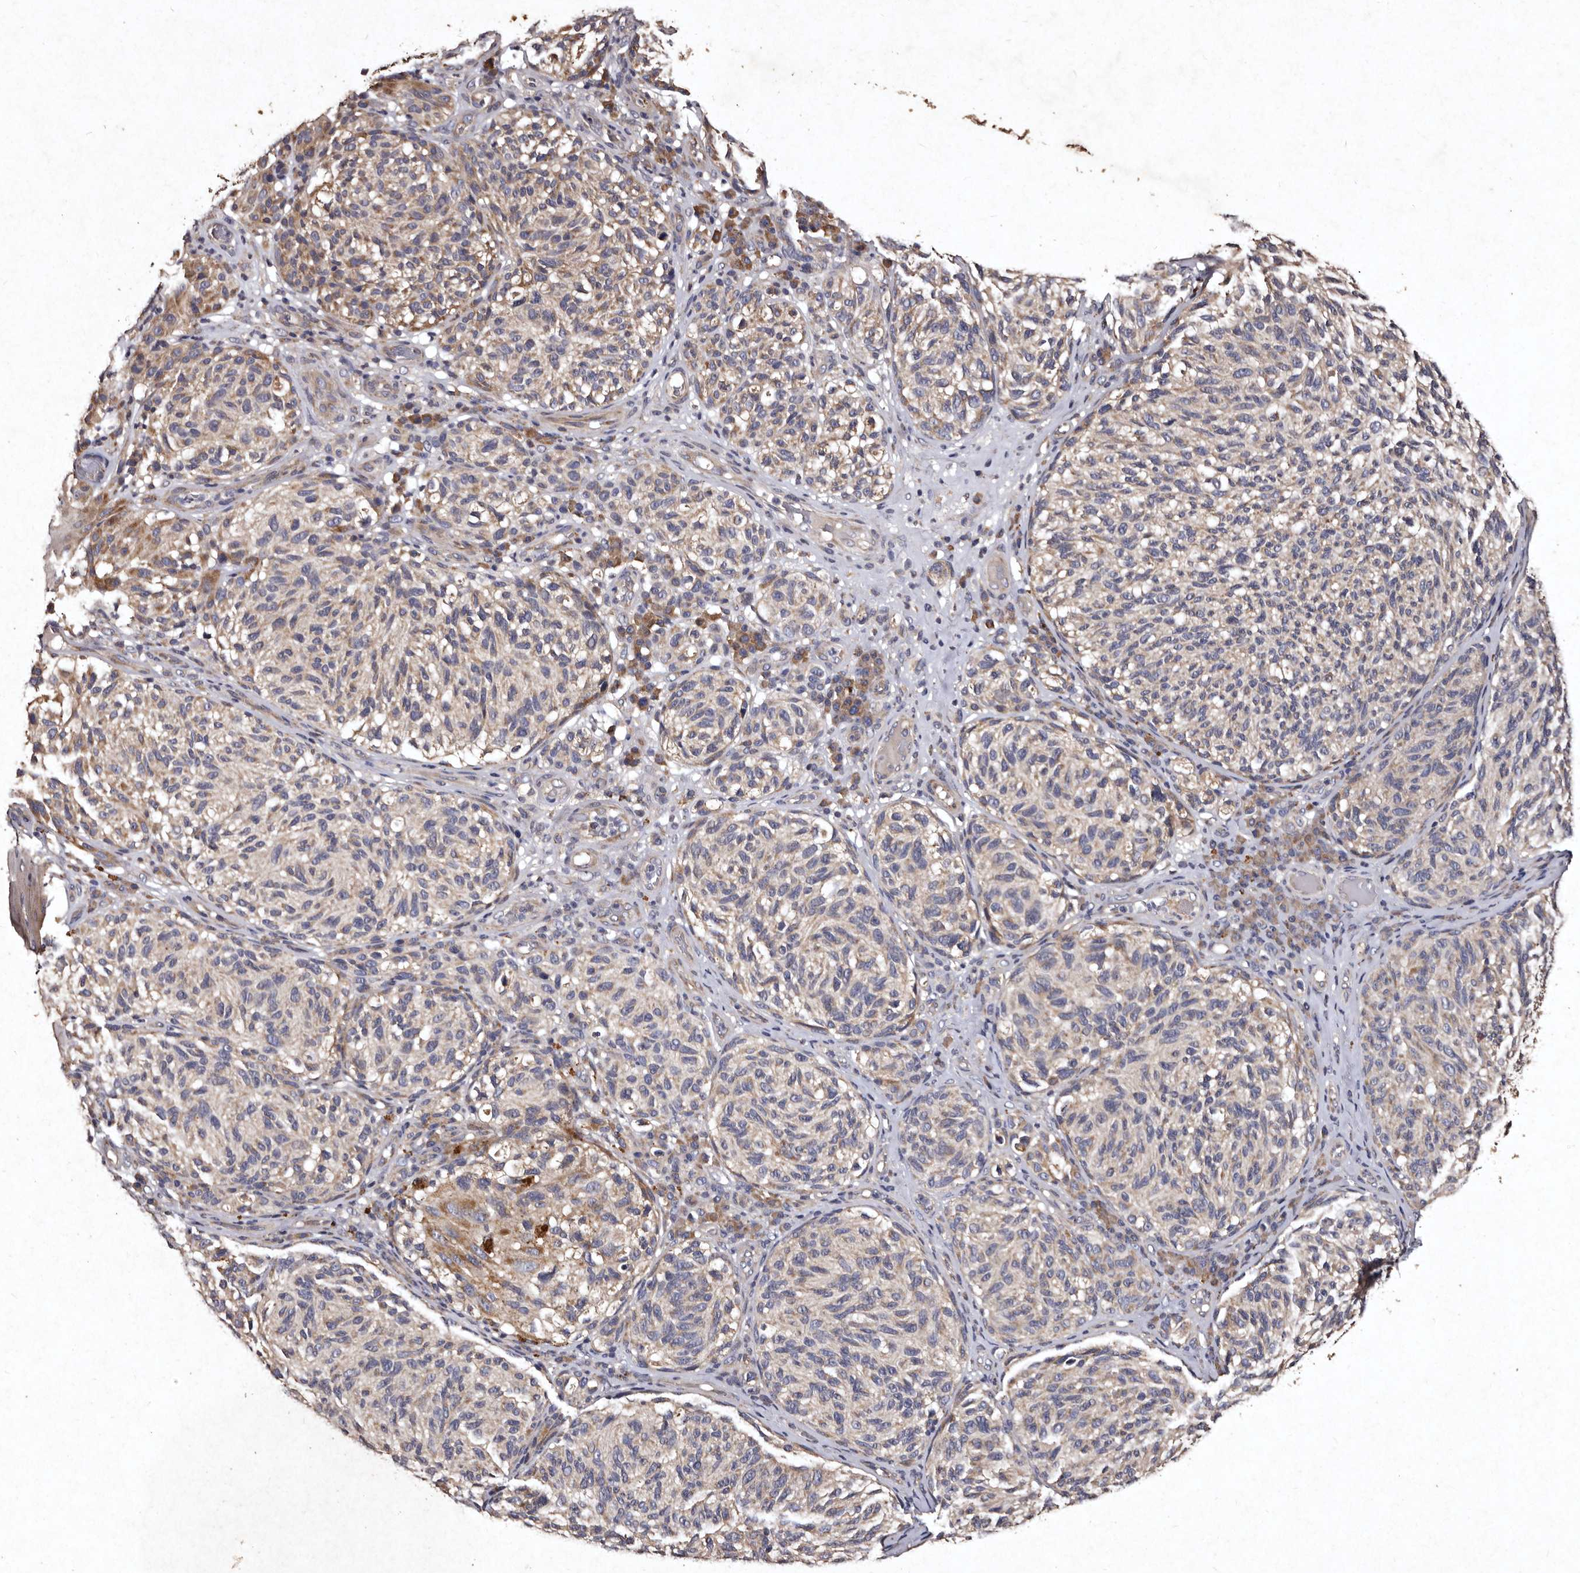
{"staining": {"intensity": "negative", "quantity": "none", "location": "none"}, "tissue": "melanoma", "cell_type": "Tumor cells", "image_type": "cancer", "snomed": [{"axis": "morphology", "description": "Malignant melanoma, NOS"}, {"axis": "topography", "description": "Skin"}], "caption": "An image of malignant melanoma stained for a protein displays no brown staining in tumor cells.", "gene": "TFB1M", "patient": {"sex": "female", "age": 73}}